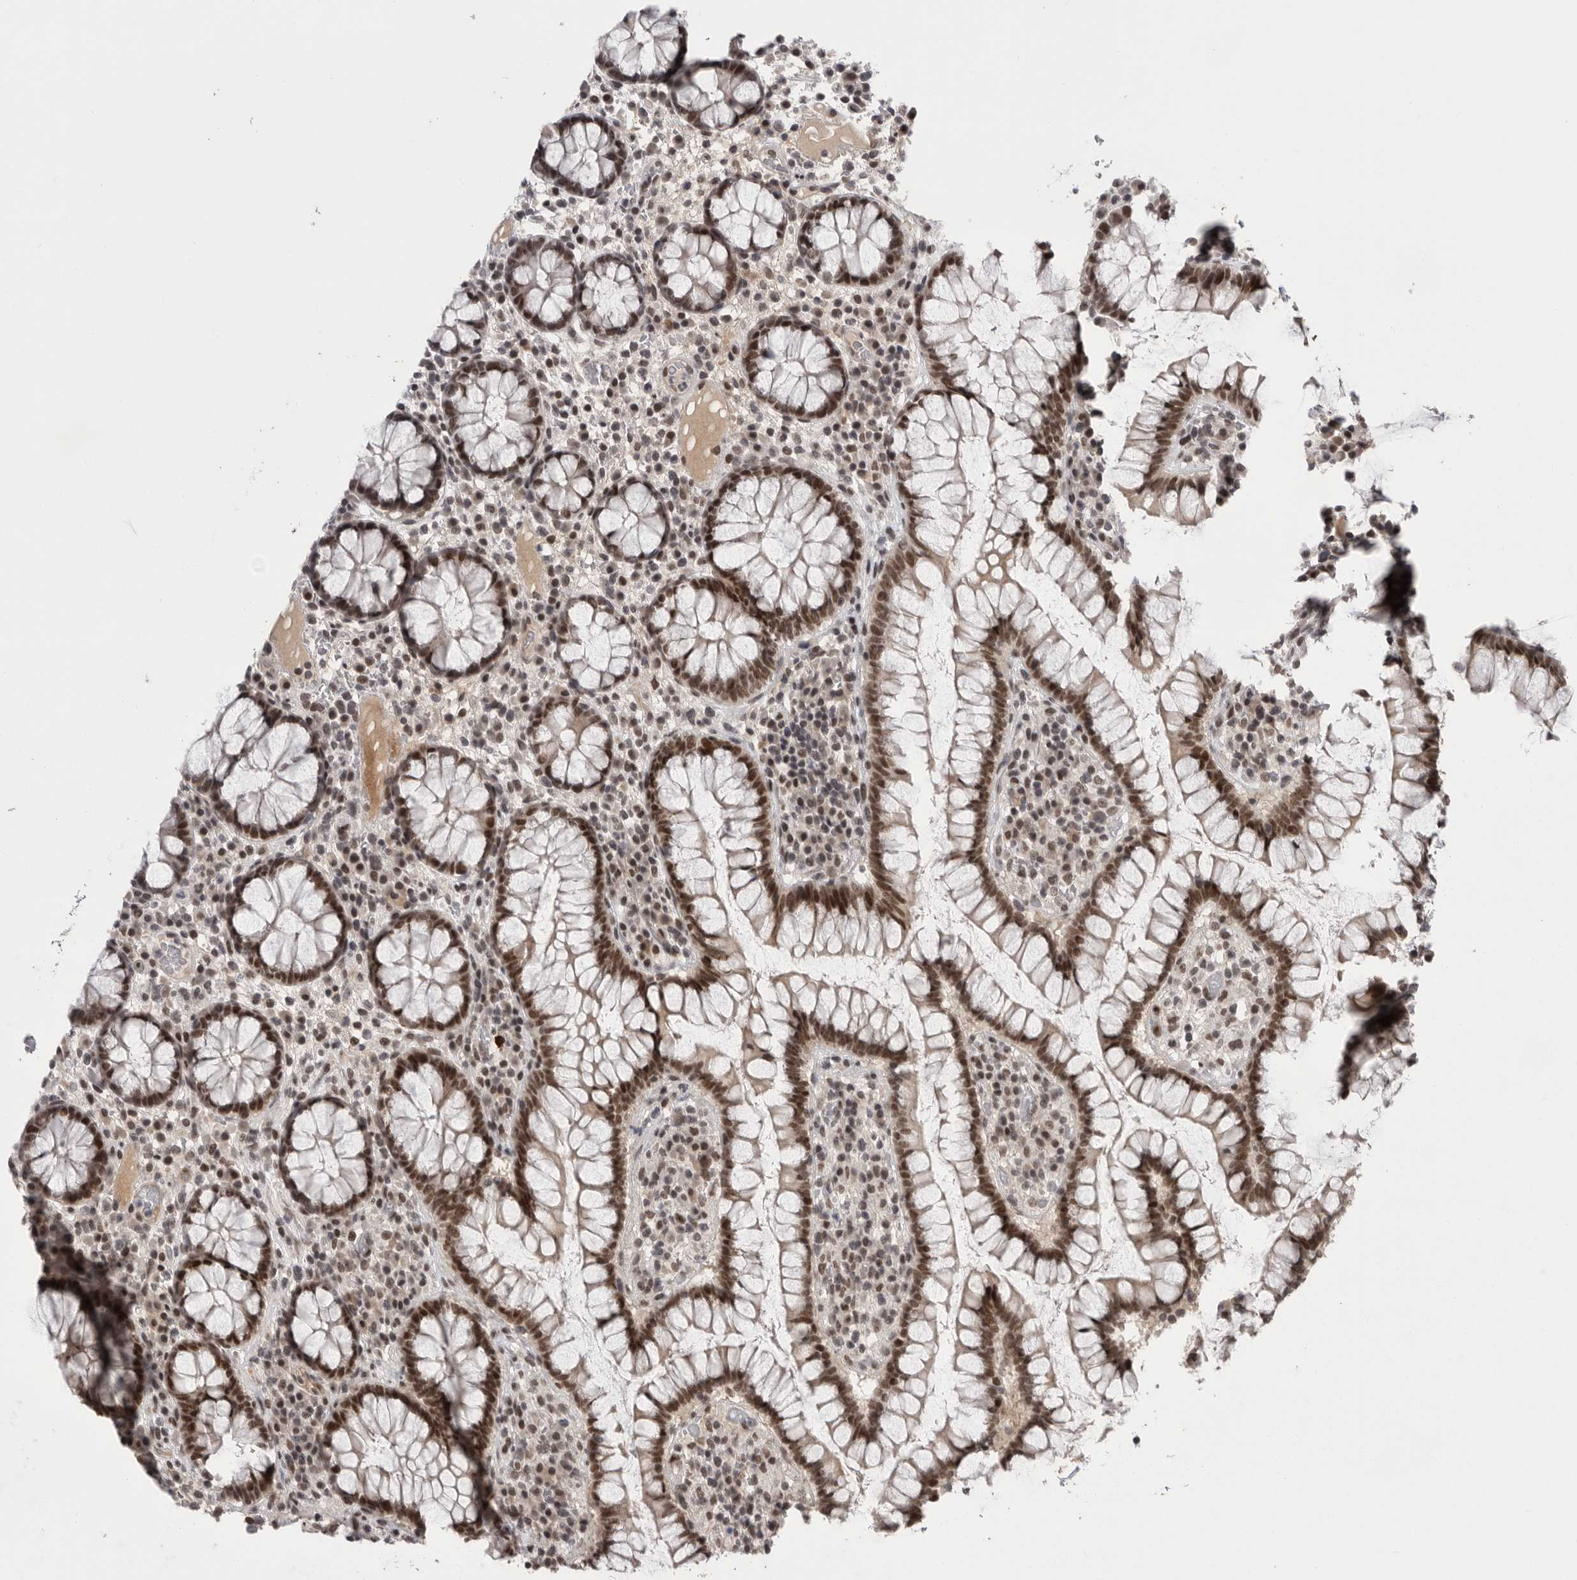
{"staining": {"intensity": "weak", "quantity": ">75%", "location": "nuclear"}, "tissue": "colon", "cell_type": "Endothelial cells", "image_type": "normal", "snomed": [{"axis": "morphology", "description": "Normal tissue, NOS"}, {"axis": "topography", "description": "Colon"}], "caption": "Unremarkable colon was stained to show a protein in brown. There is low levels of weak nuclear expression in approximately >75% of endothelial cells. The staining was performed using DAB to visualize the protein expression in brown, while the nuclei were stained in blue with hematoxylin (Magnification: 20x).", "gene": "POU5F1", "patient": {"sex": "female", "age": 79}}